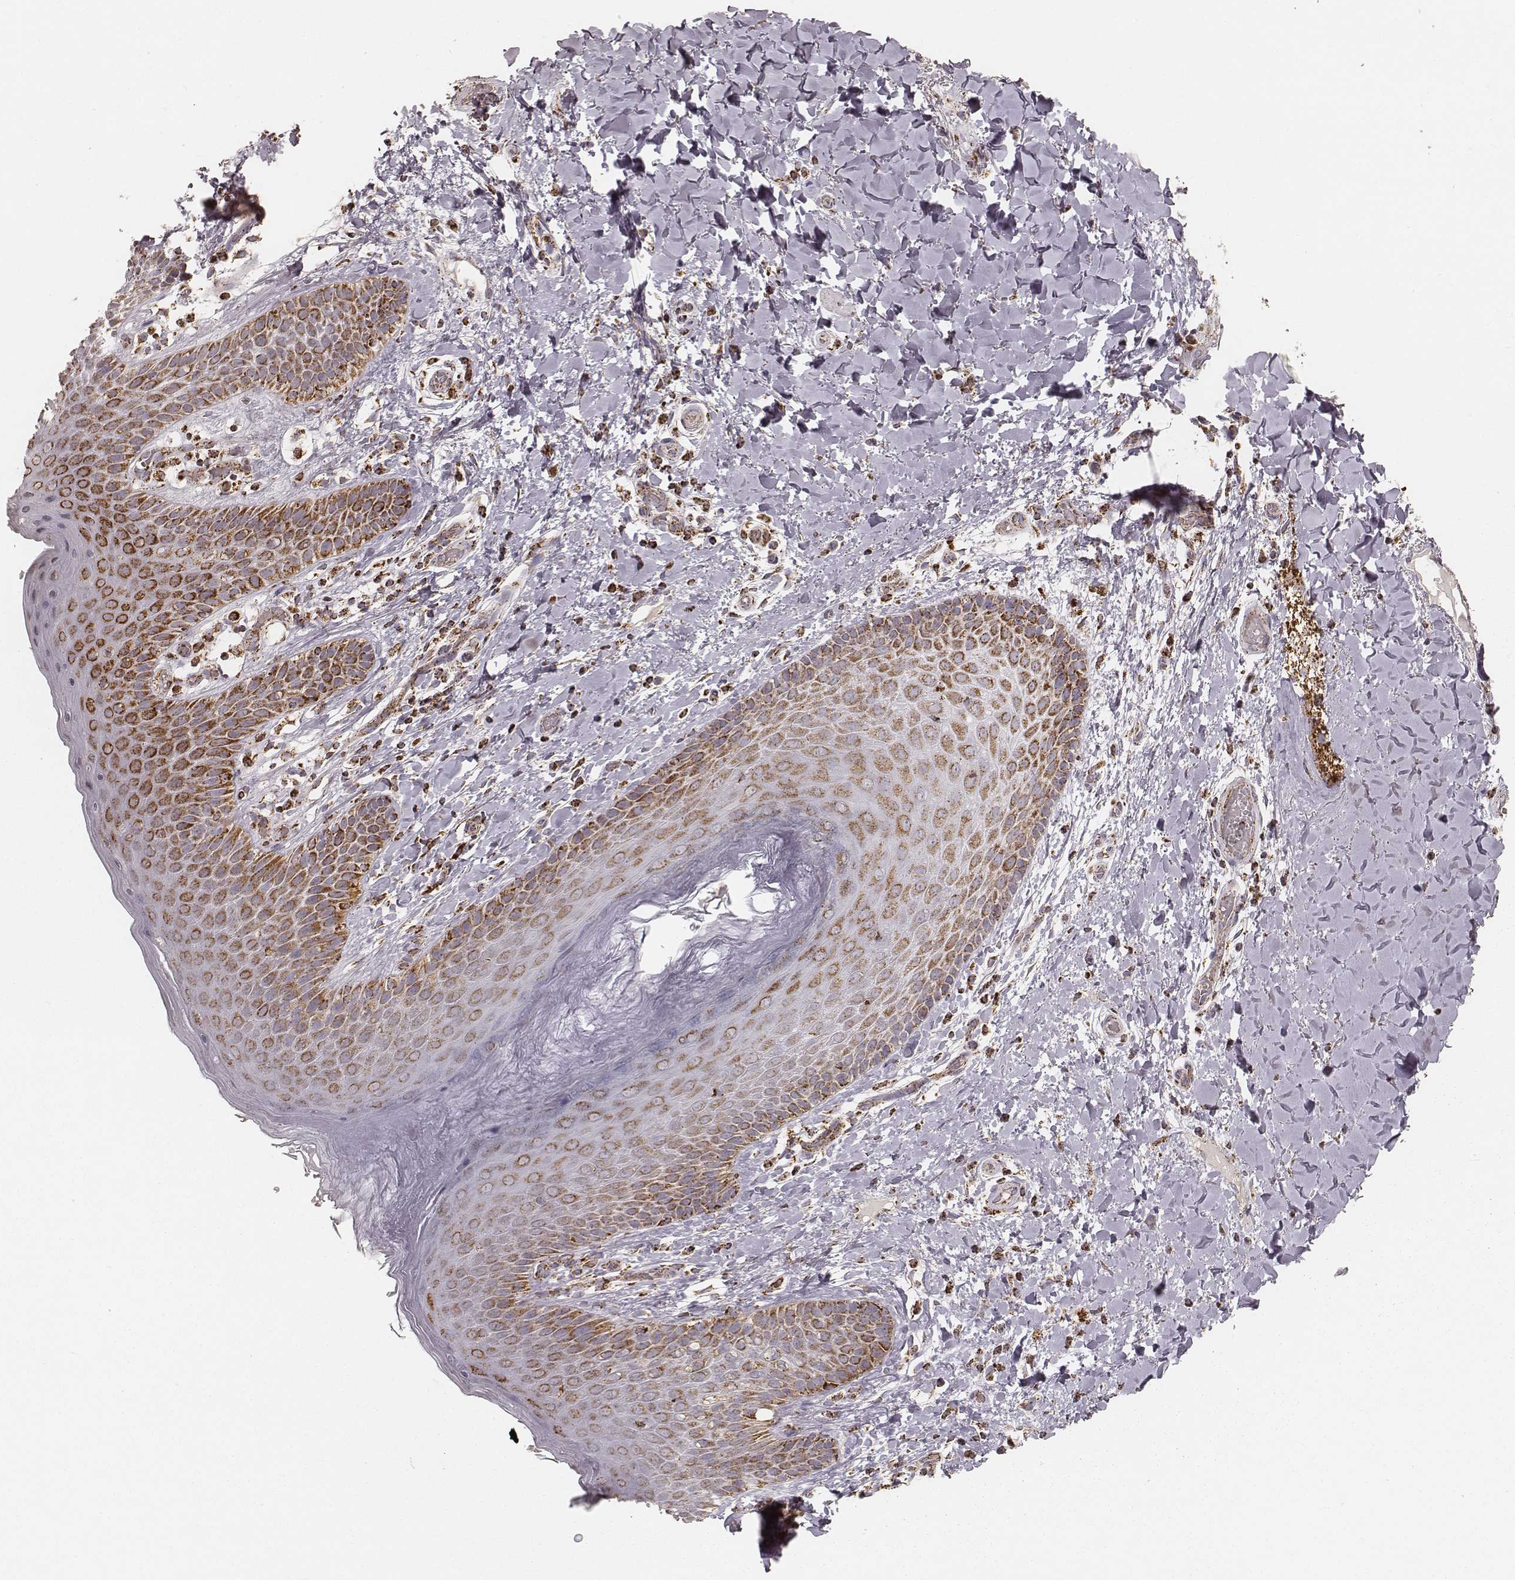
{"staining": {"intensity": "strong", "quantity": ">75%", "location": "cytoplasmic/membranous"}, "tissue": "skin", "cell_type": "Epidermal cells", "image_type": "normal", "snomed": [{"axis": "morphology", "description": "Normal tissue, NOS"}, {"axis": "topography", "description": "Anal"}], "caption": "Skin stained for a protein shows strong cytoplasmic/membranous positivity in epidermal cells. Immunohistochemistry stains the protein of interest in brown and the nuclei are stained blue.", "gene": "CS", "patient": {"sex": "male", "age": 36}}